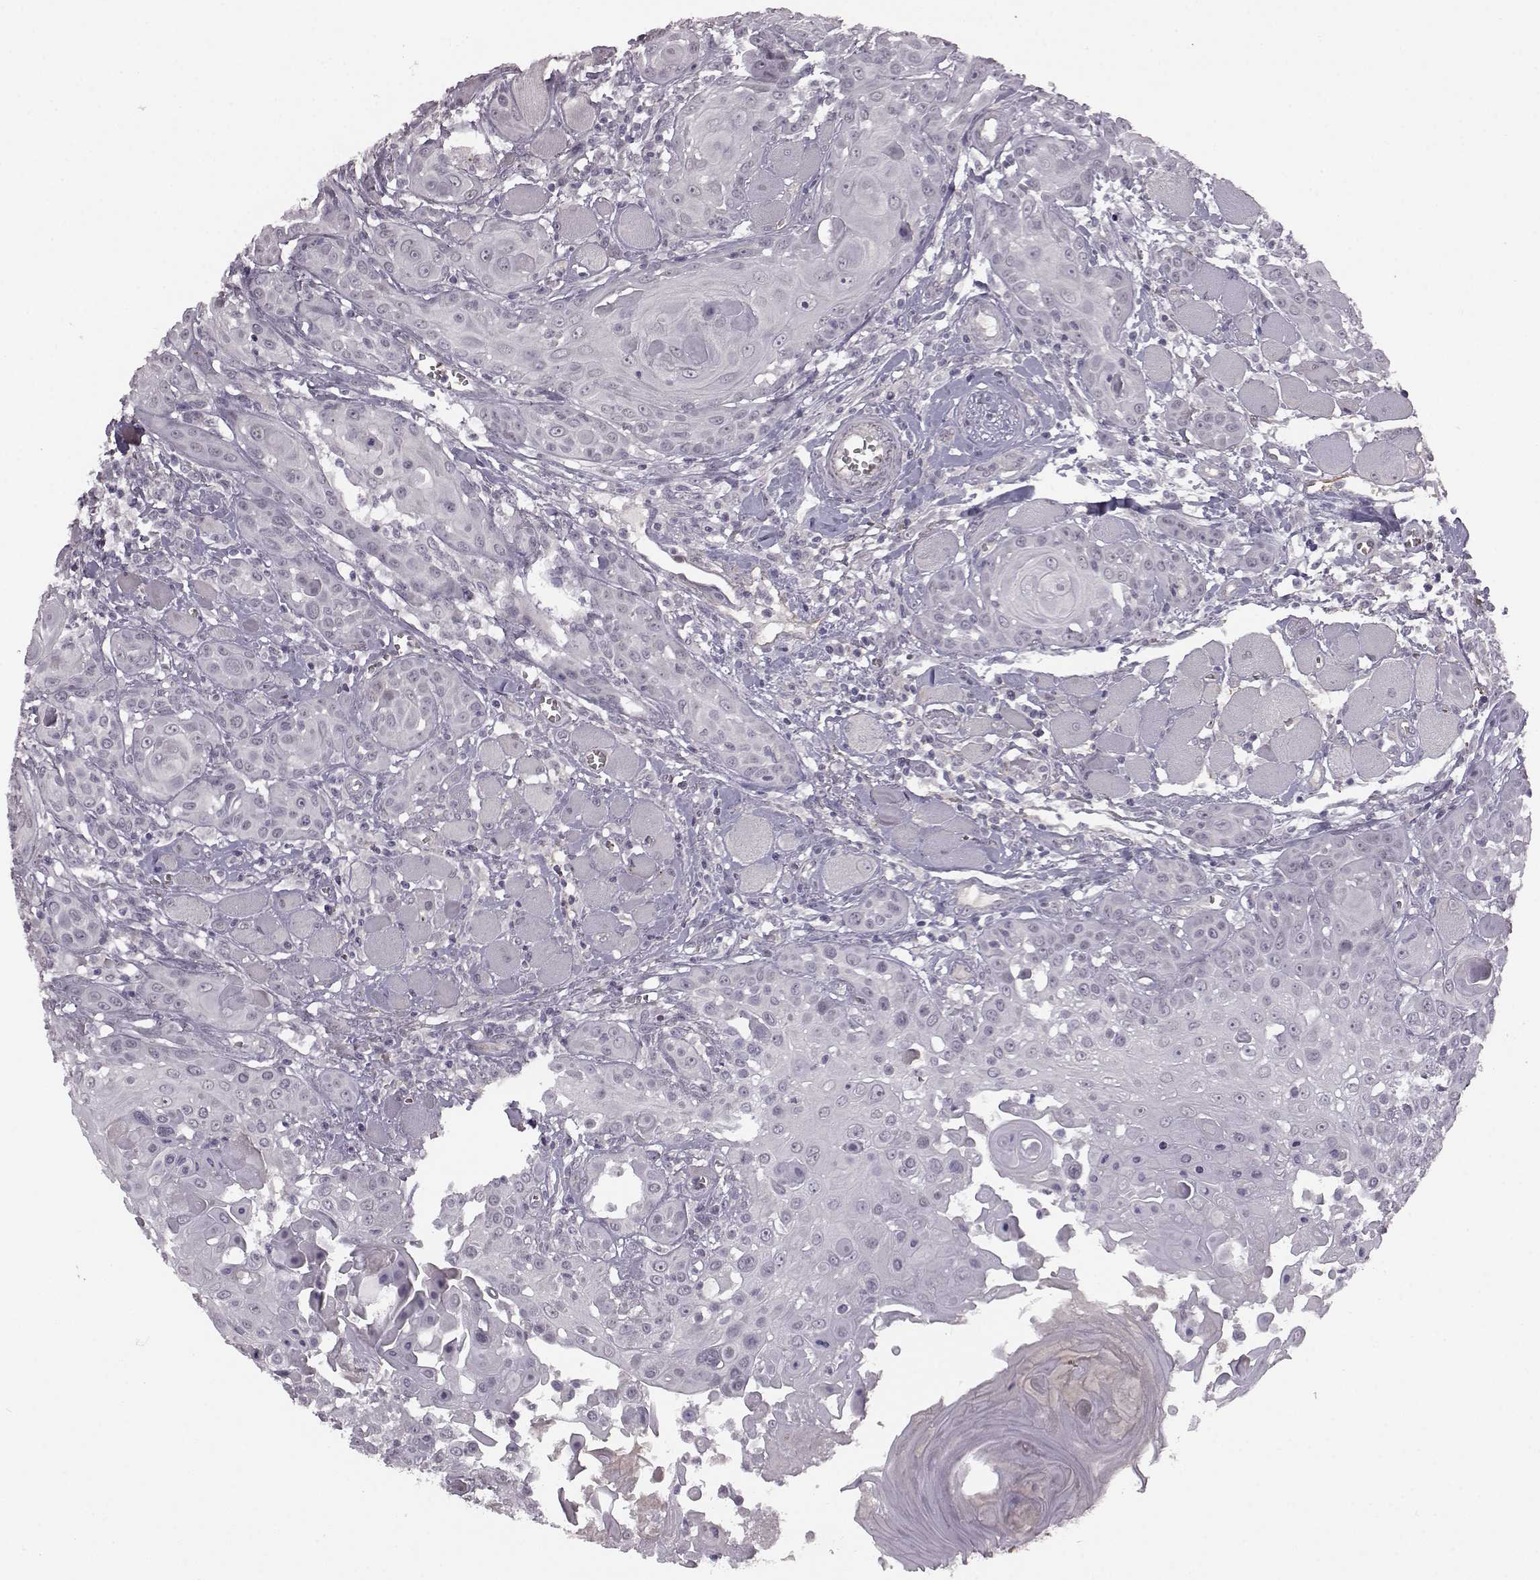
{"staining": {"intensity": "negative", "quantity": "none", "location": "none"}, "tissue": "head and neck cancer", "cell_type": "Tumor cells", "image_type": "cancer", "snomed": [{"axis": "morphology", "description": "Squamous cell carcinoma, NOS"}, {"axis": "topography", "description": "Head-Neck"}], "caption": "Immunohistochemistry of human head and neck cancer (squamous cell carcinoma) displays no positivity in tumor cells.", "gene": "PROP1", "patient": {"sex": "female", "age": 80}}